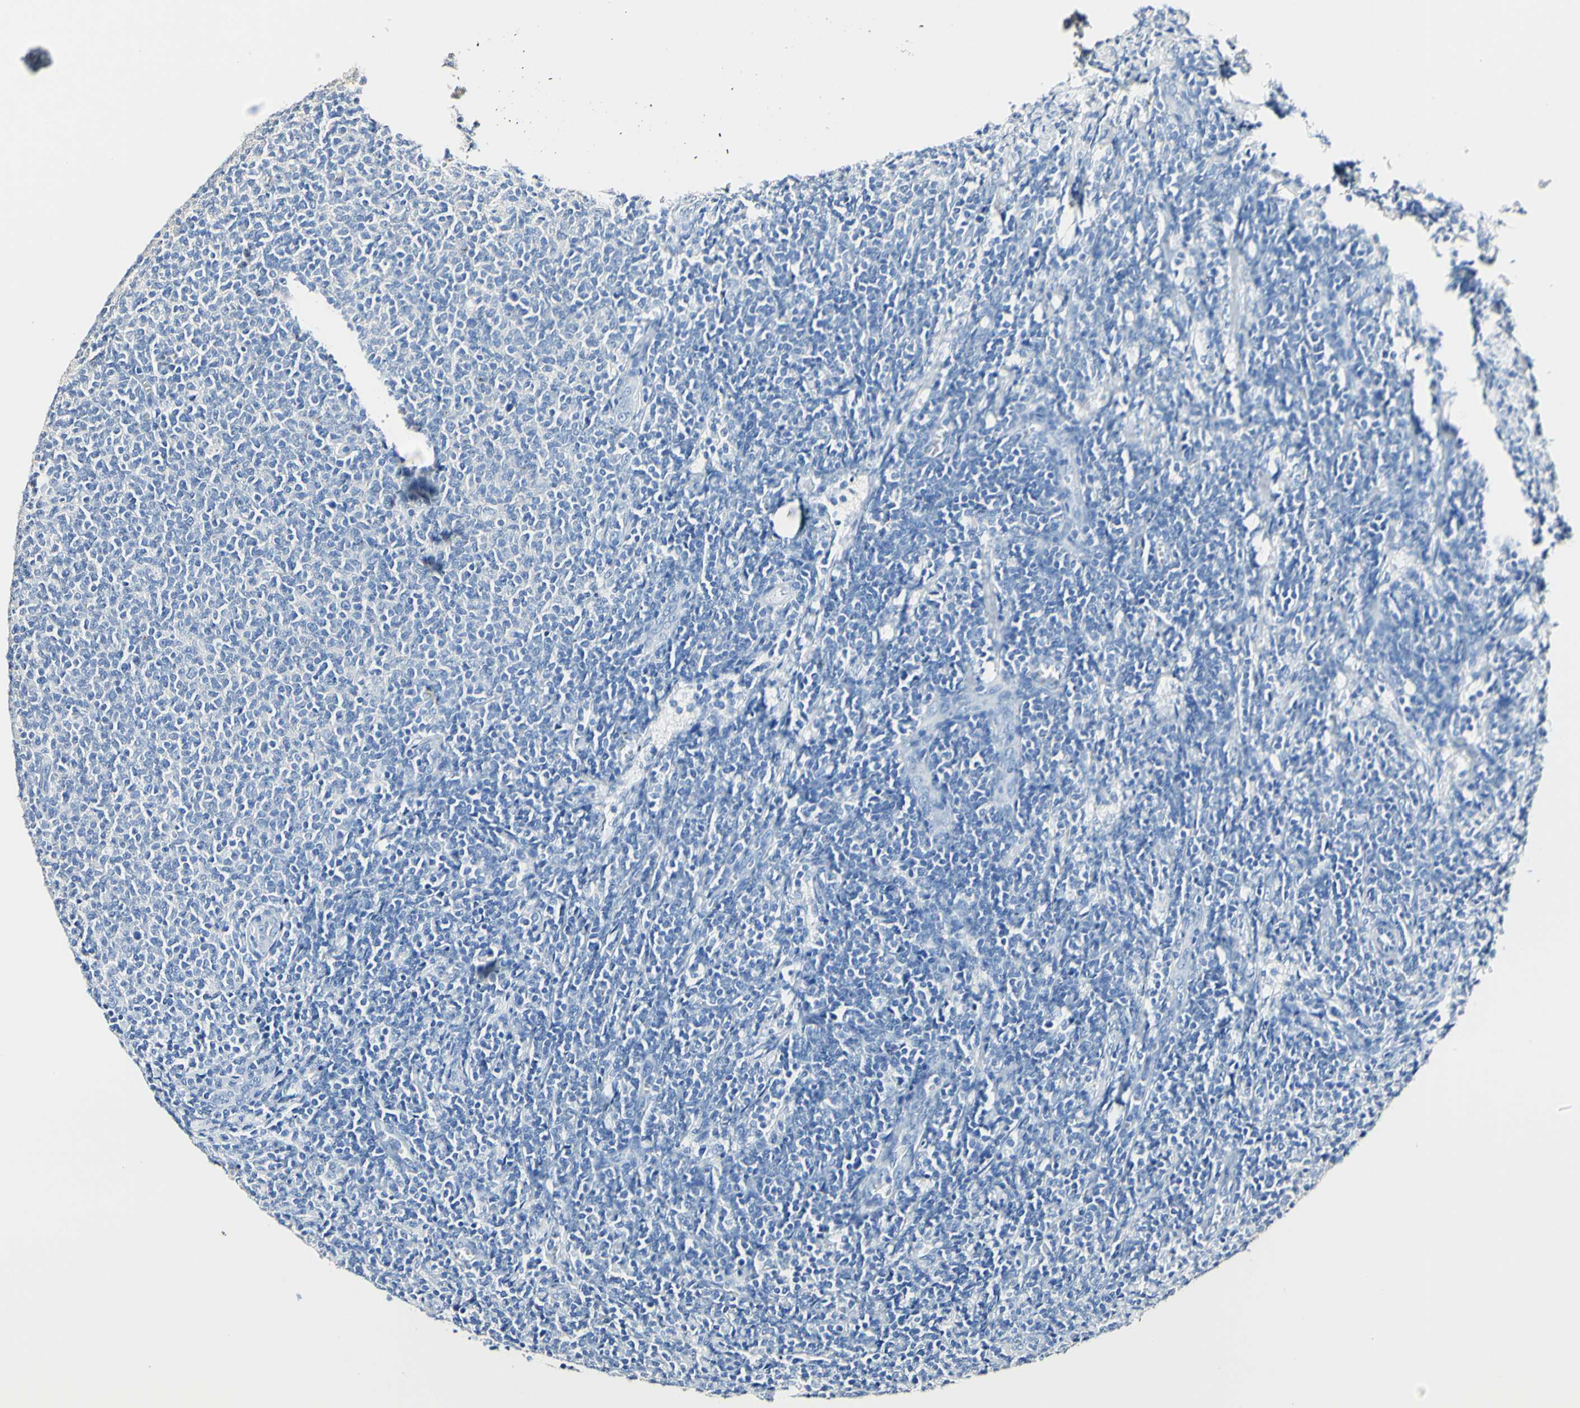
{"staining": {"intensity": "negative", "quantity": "none", "location": "none"}, "tissue": "lymphoma", "cell_type": "Tumor cells", "image_type": "cancer", "snomed": [{"axis": "morphology", "description": "Malignant lymphoma, non-Hodgkin's type, Low grade"}, {"axis": "topography", "description": "Lymph node"}], "caption": "A high-resolution photomicrograph shows immunohistochemistry (IHC) staining of malignant lymphoma, non-Hodgkin's type (low-grade), which demonstrates no significant expression in tumor cells. (Brightfield microscopy of DAB (3,3'-diaminobenzidine) immunohistochemistry at high magnification).", "gene": "DSC2", "patient": {"sex": "male", "age": 66}}